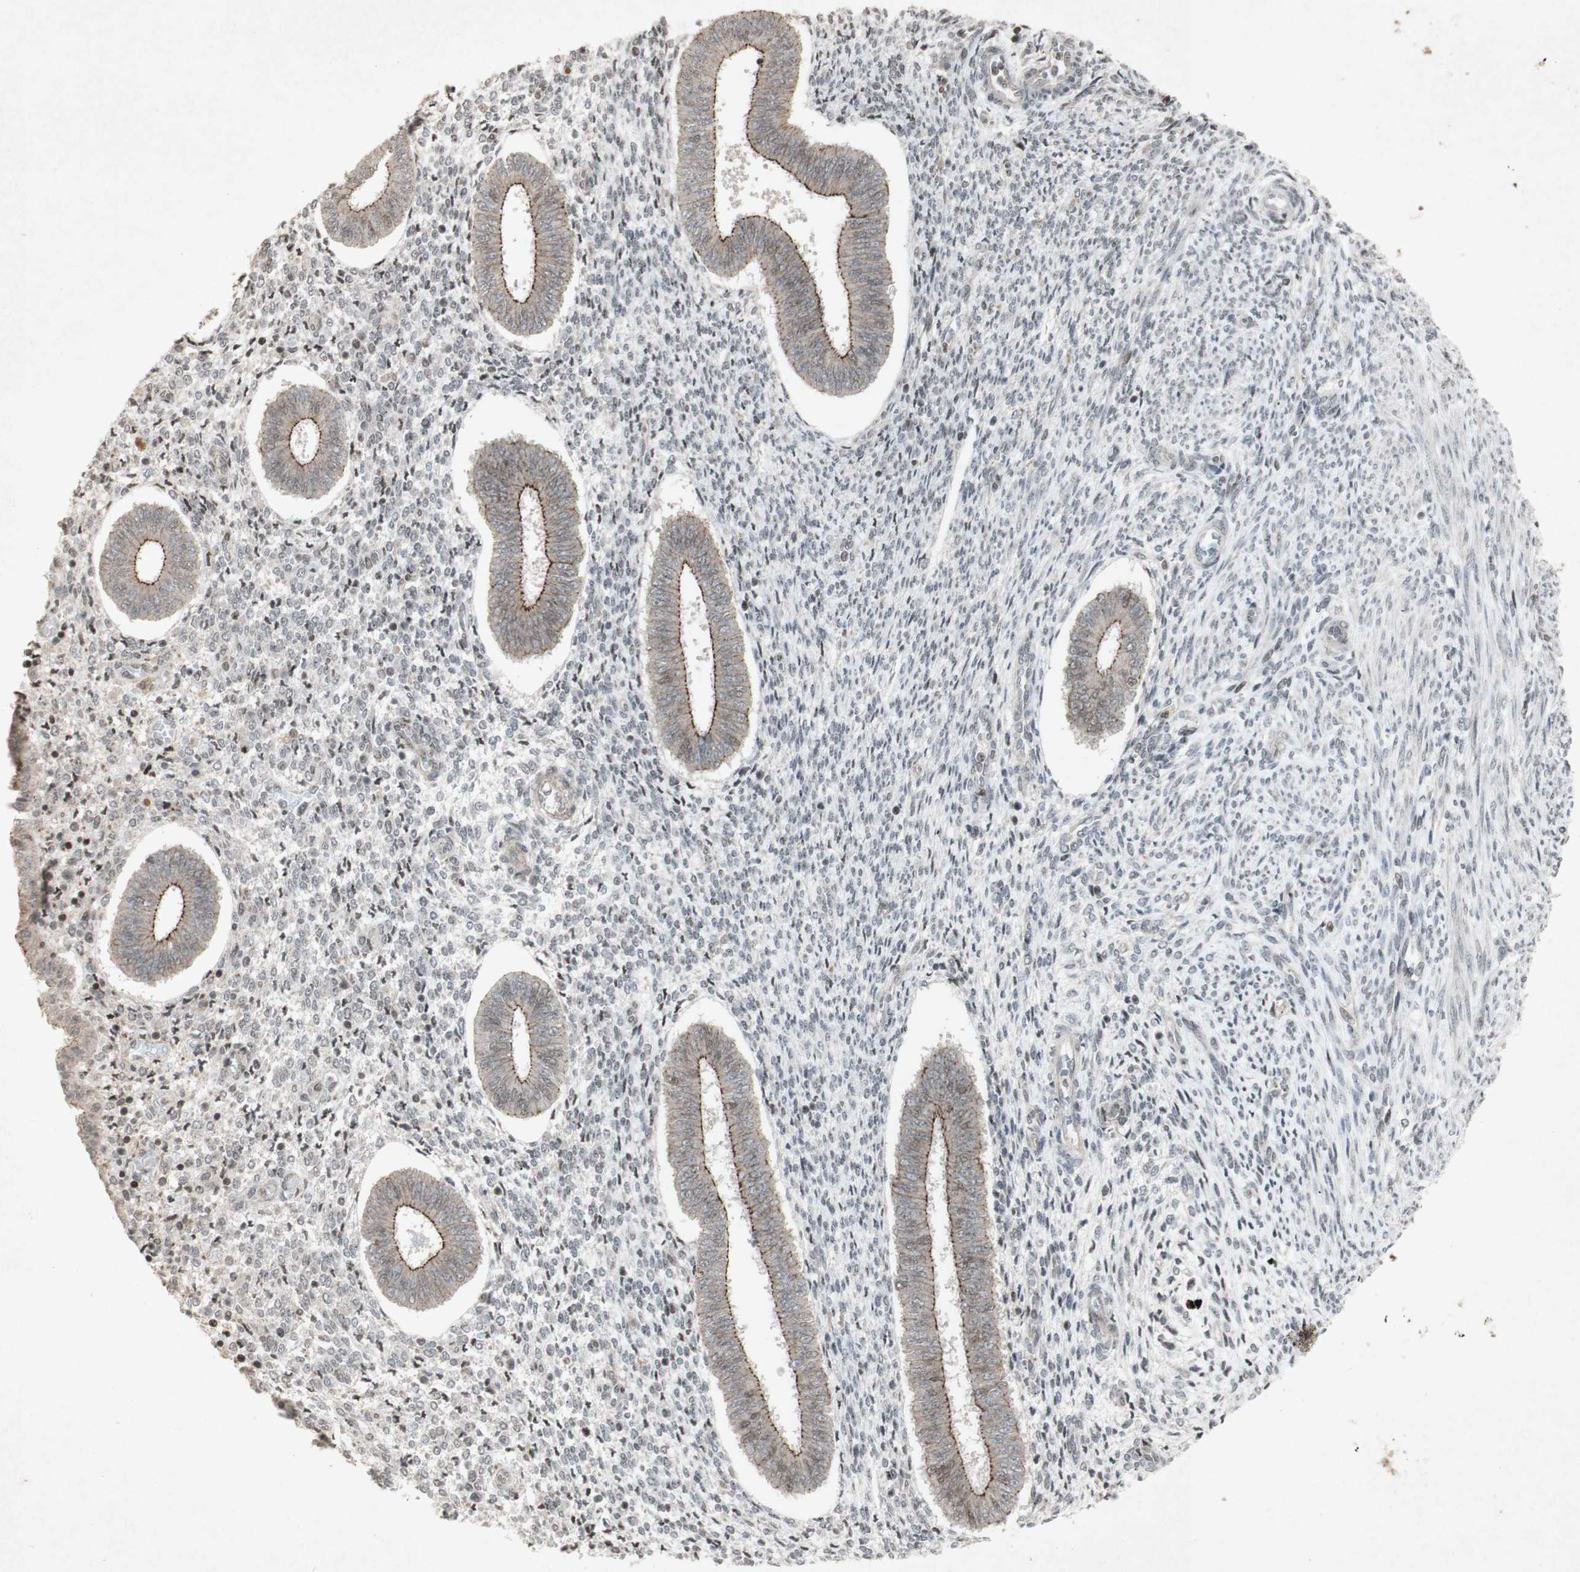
{"staining": {"intensity": "moderate", "quantity": "25%-75%", "location": "cytoplasmic/membranous,nuclear"}, "tissue": "endometrium", "cell_type": "Cells in endometrial stroma", "image_type": "normal", "snomed": [{"axis": "morphology", "description": "Normal tissue, NOS"}, {"axis": "topography", "description": "Endometrium"}], "caption": "Human endometrium stained for a protein (brown) reveals moderate cytoplasmic/membranous,nuclear positive staining in approximately 25%-75% of cells in endometrial stroma.", "gene": "PLXNA1", "patient": {"sex": "female", "age": 35}}